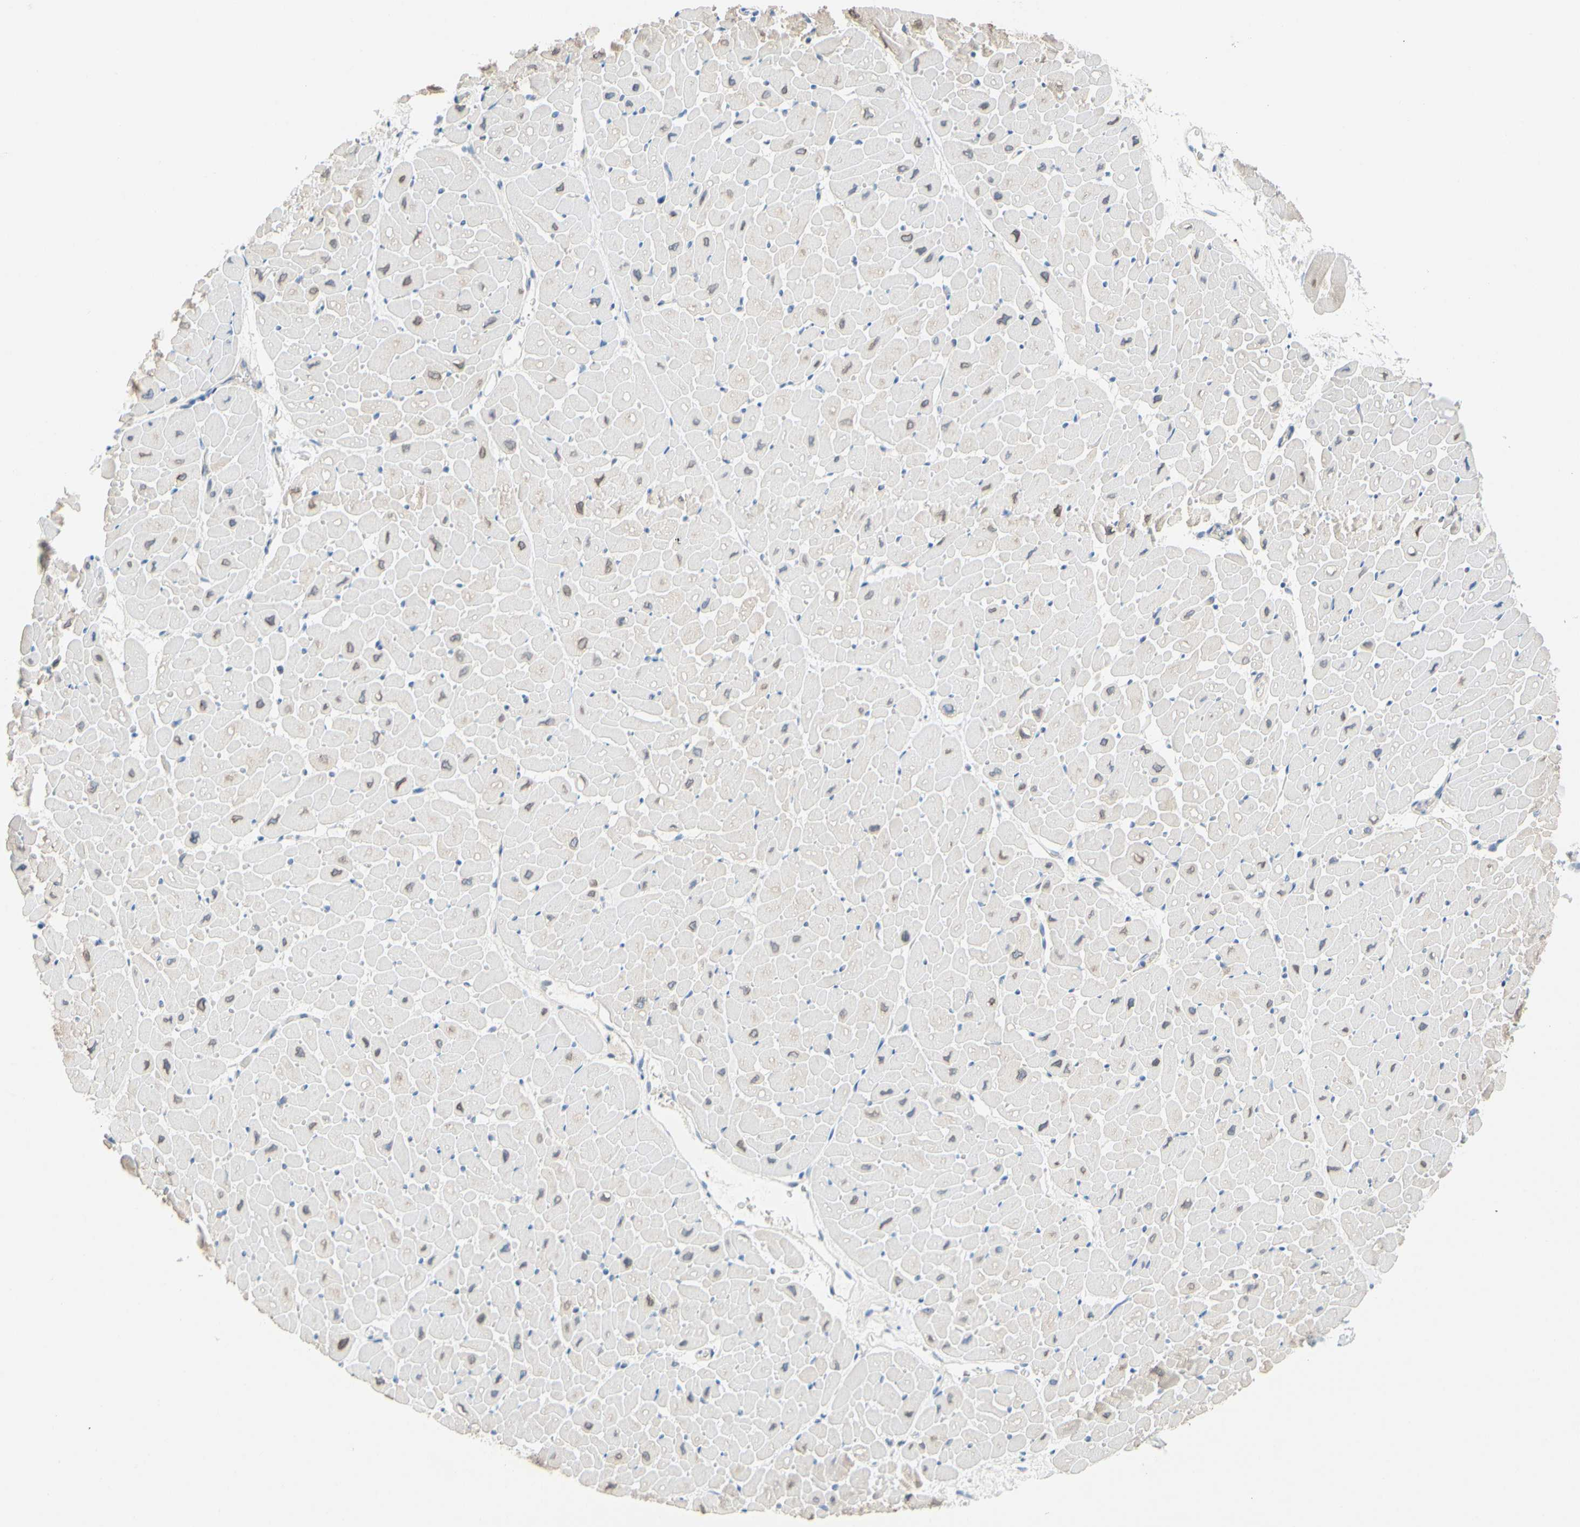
{"staining": {"intensity": "negative", "quantity": "none", "location": "none"}, "tissue": "heart muscle", "cell_type": "Cardiomyocytes", "image_type": "normal", "snomed": [{"axis": "morphology", "description": "Normal tissue, NOS"}, {"axis": "topography", "description": "Heart"}], "caption": "This is an immunohistochemistry (IHC) micrograph of benign heart muscle. There is no staining in cardiomyocytes.", "gene": "ZNF132", "patient": {"sex": "male", "age": 45}}